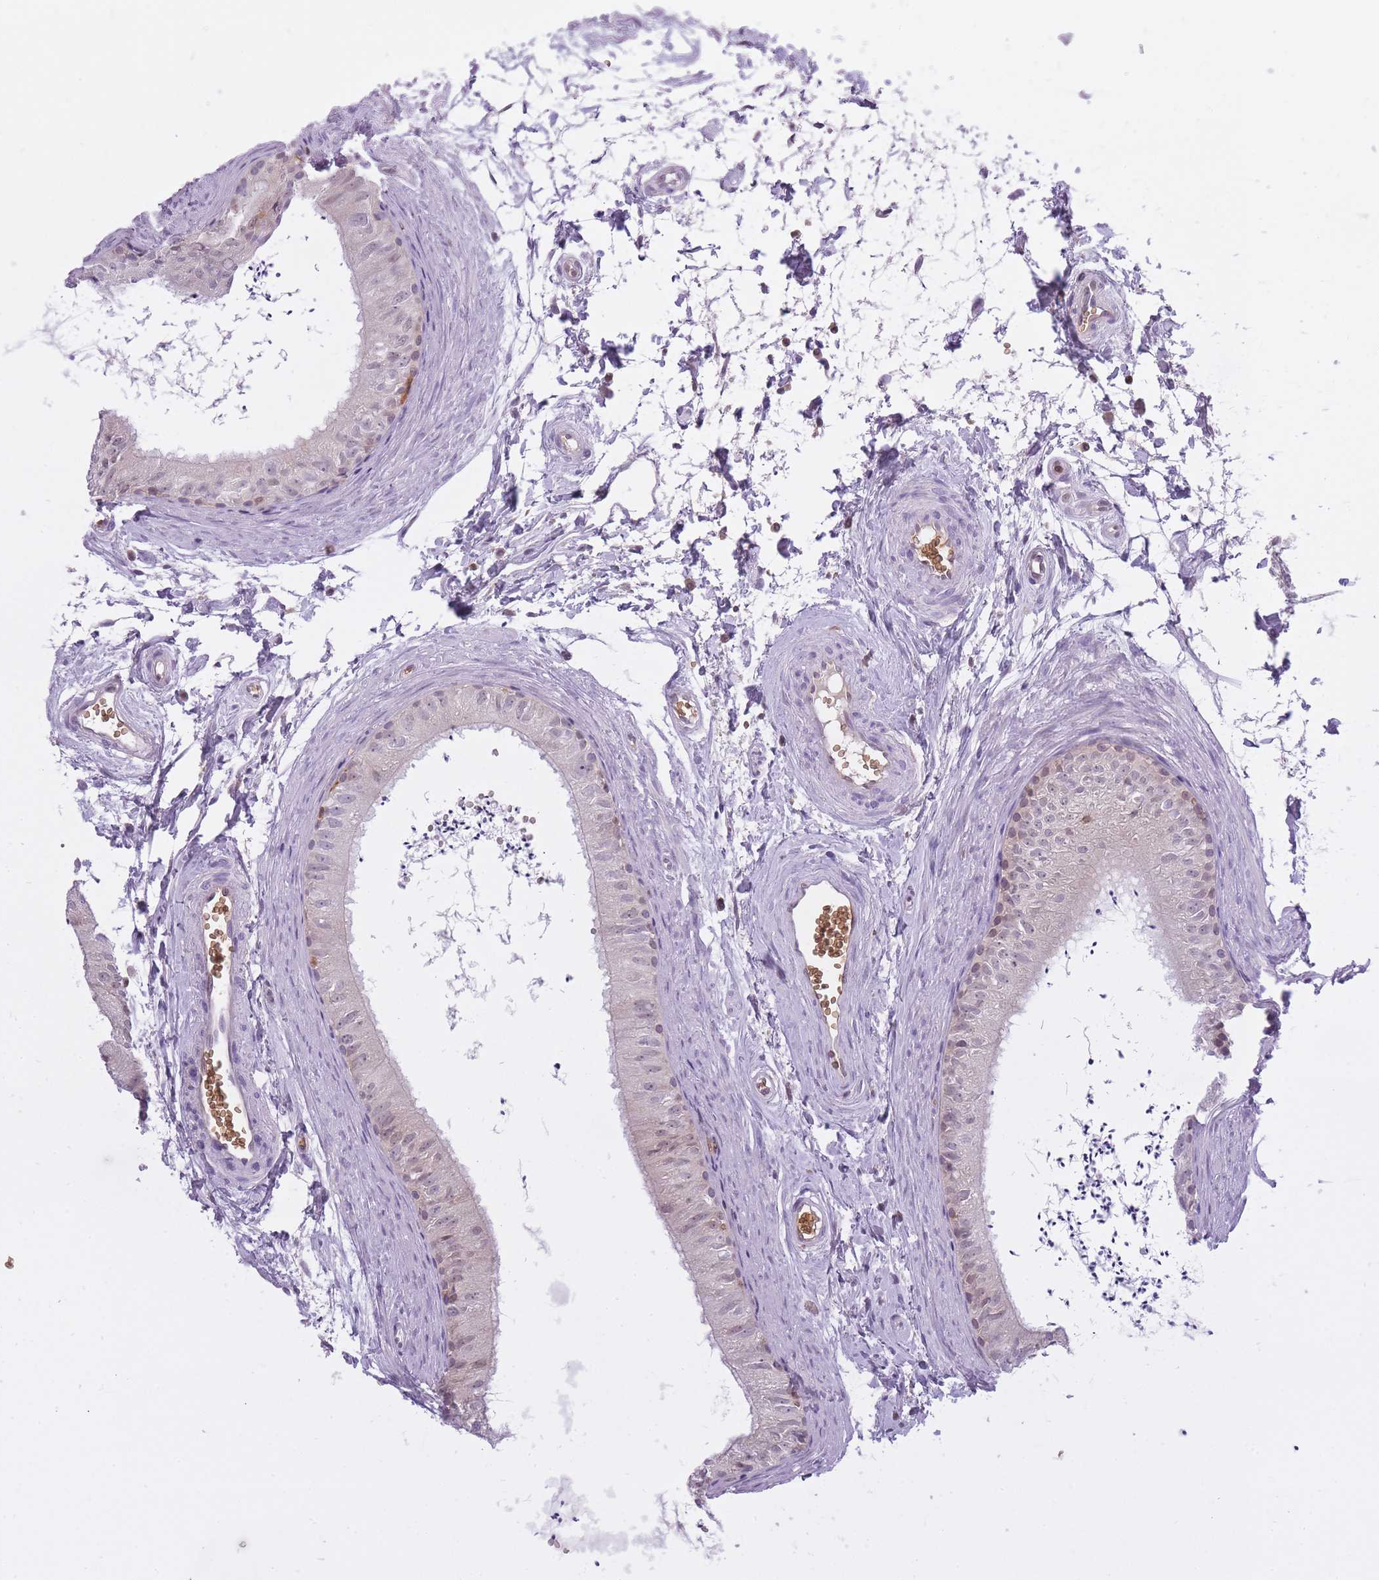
{"staining": {"intensity": "moderate", "quantity": "<25%", "location": "nuclear"}, "tissue": "epididymis", "cell_type": "Glandular cells", "image_type": "normal", "snomed": [{"axis": "morphology", "description": "Normal tissue, NOS"}, {"axis": "topography", "description": "Epididymis"}], "caption": "Epididymis stained with a brown dye demonstrates moderate nuclear positive positivity in approximately <25% of glandular cells.", "gene": "CXorf38", "patient": {"sex": "male", "age": 56}}